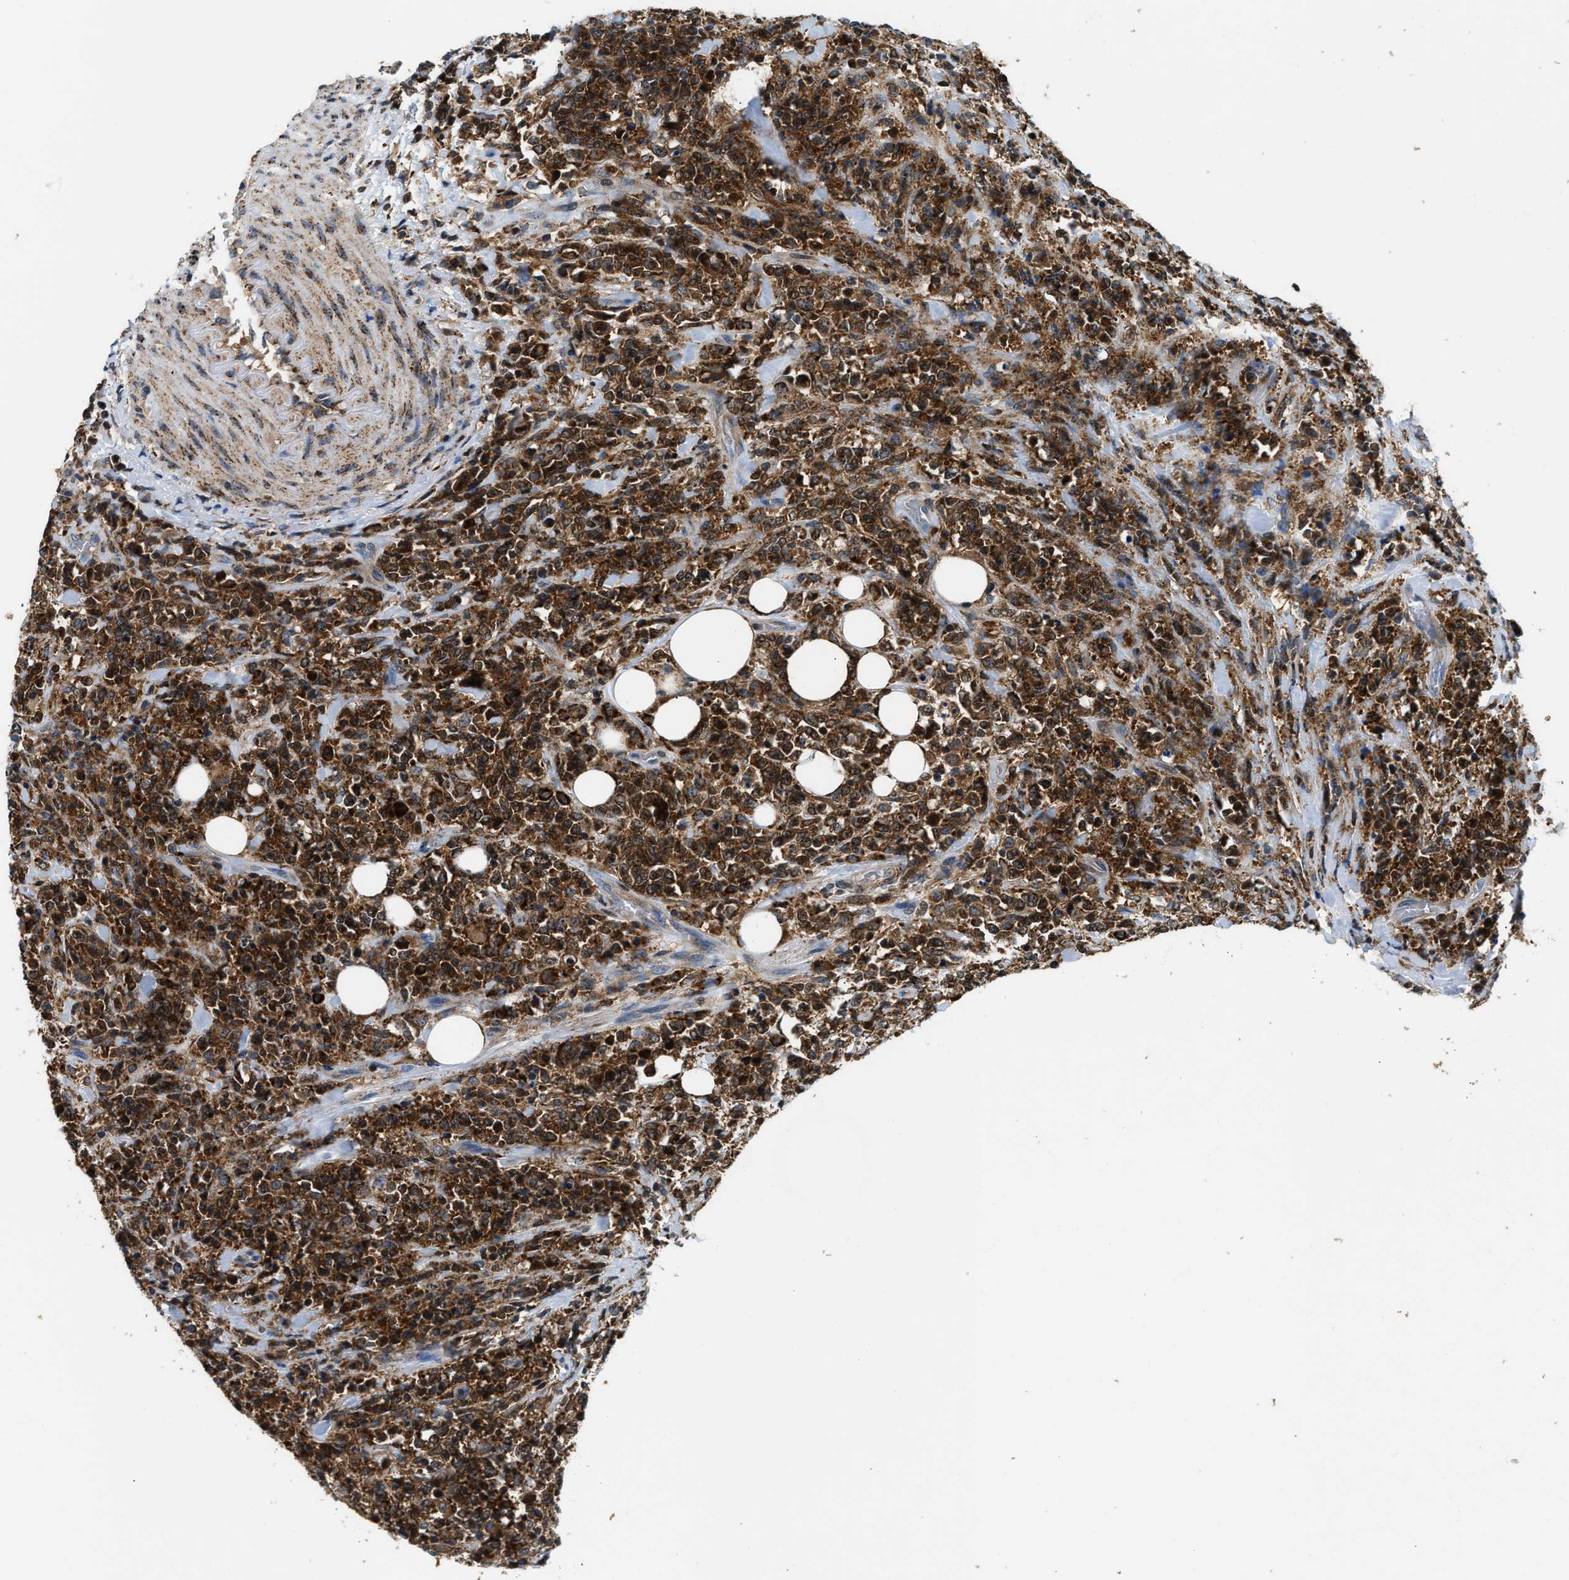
{"staining": {"intensity": "strong", "quantity": ">75%", "location": "cytoplasmic/membranous,nuclear"}, "tissue": "lymphoma", "cell_type": "Tumor cells", "image_type": "cancer", "snomed": [{"axis": "morphology", "description": "Malignant lymphoma, non-Hodgkin's type, High grade"}, {"axis": "topography", "description": "Soft tissue"}], "caption": "Human lymphoma stained for a protein (brown) reveals strong cytoplasmic/membranous and nuclear positive staining in about >75% of tumor cells.", "gene": "CCM2", "patient": {"sex": "male", "age": 18}}